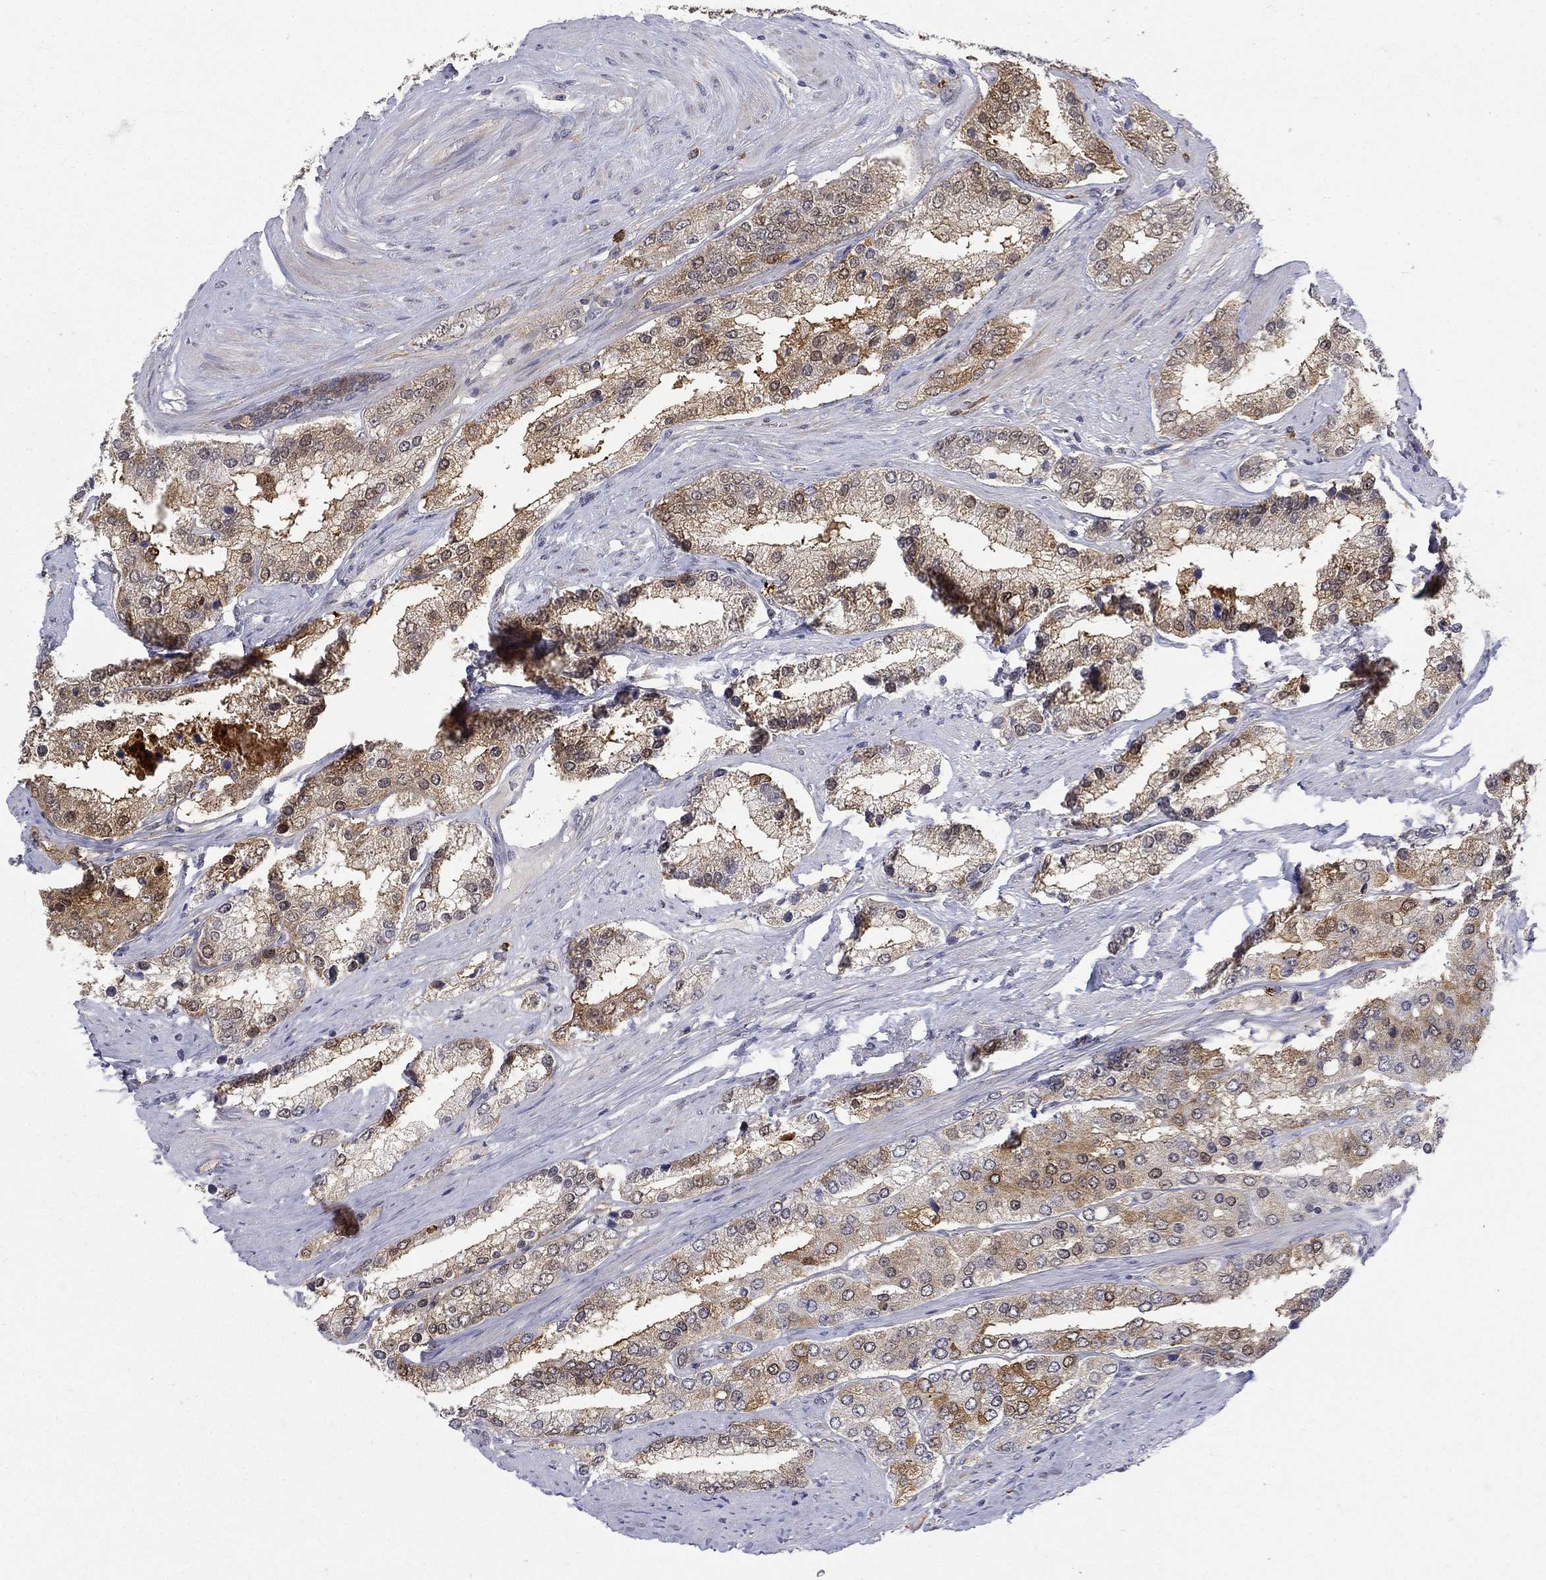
{"staining": {"intensity": "strong", "quantity": "25%-75%", "location": "cytoplasmic/membranous,nuclear"}, "tissue": "prostate cancer", "cell_type": "Tumor cells", "image_type": "cancer", "snomed": [{"axis": "morphology", "description": "Adenocarcinoma, Low grade"}, {"axis": "topography", "description": "Prostate"}], "caption": "This is a histology image of immunohistochemistry staining of low-grade adenocarcinoma (prostate), which shows strong staining in the cytoplasmic/membranous and nuclear of tumor cells.", "gene": "PCBP3", "patient": {"sex": "male", "age": 69}}